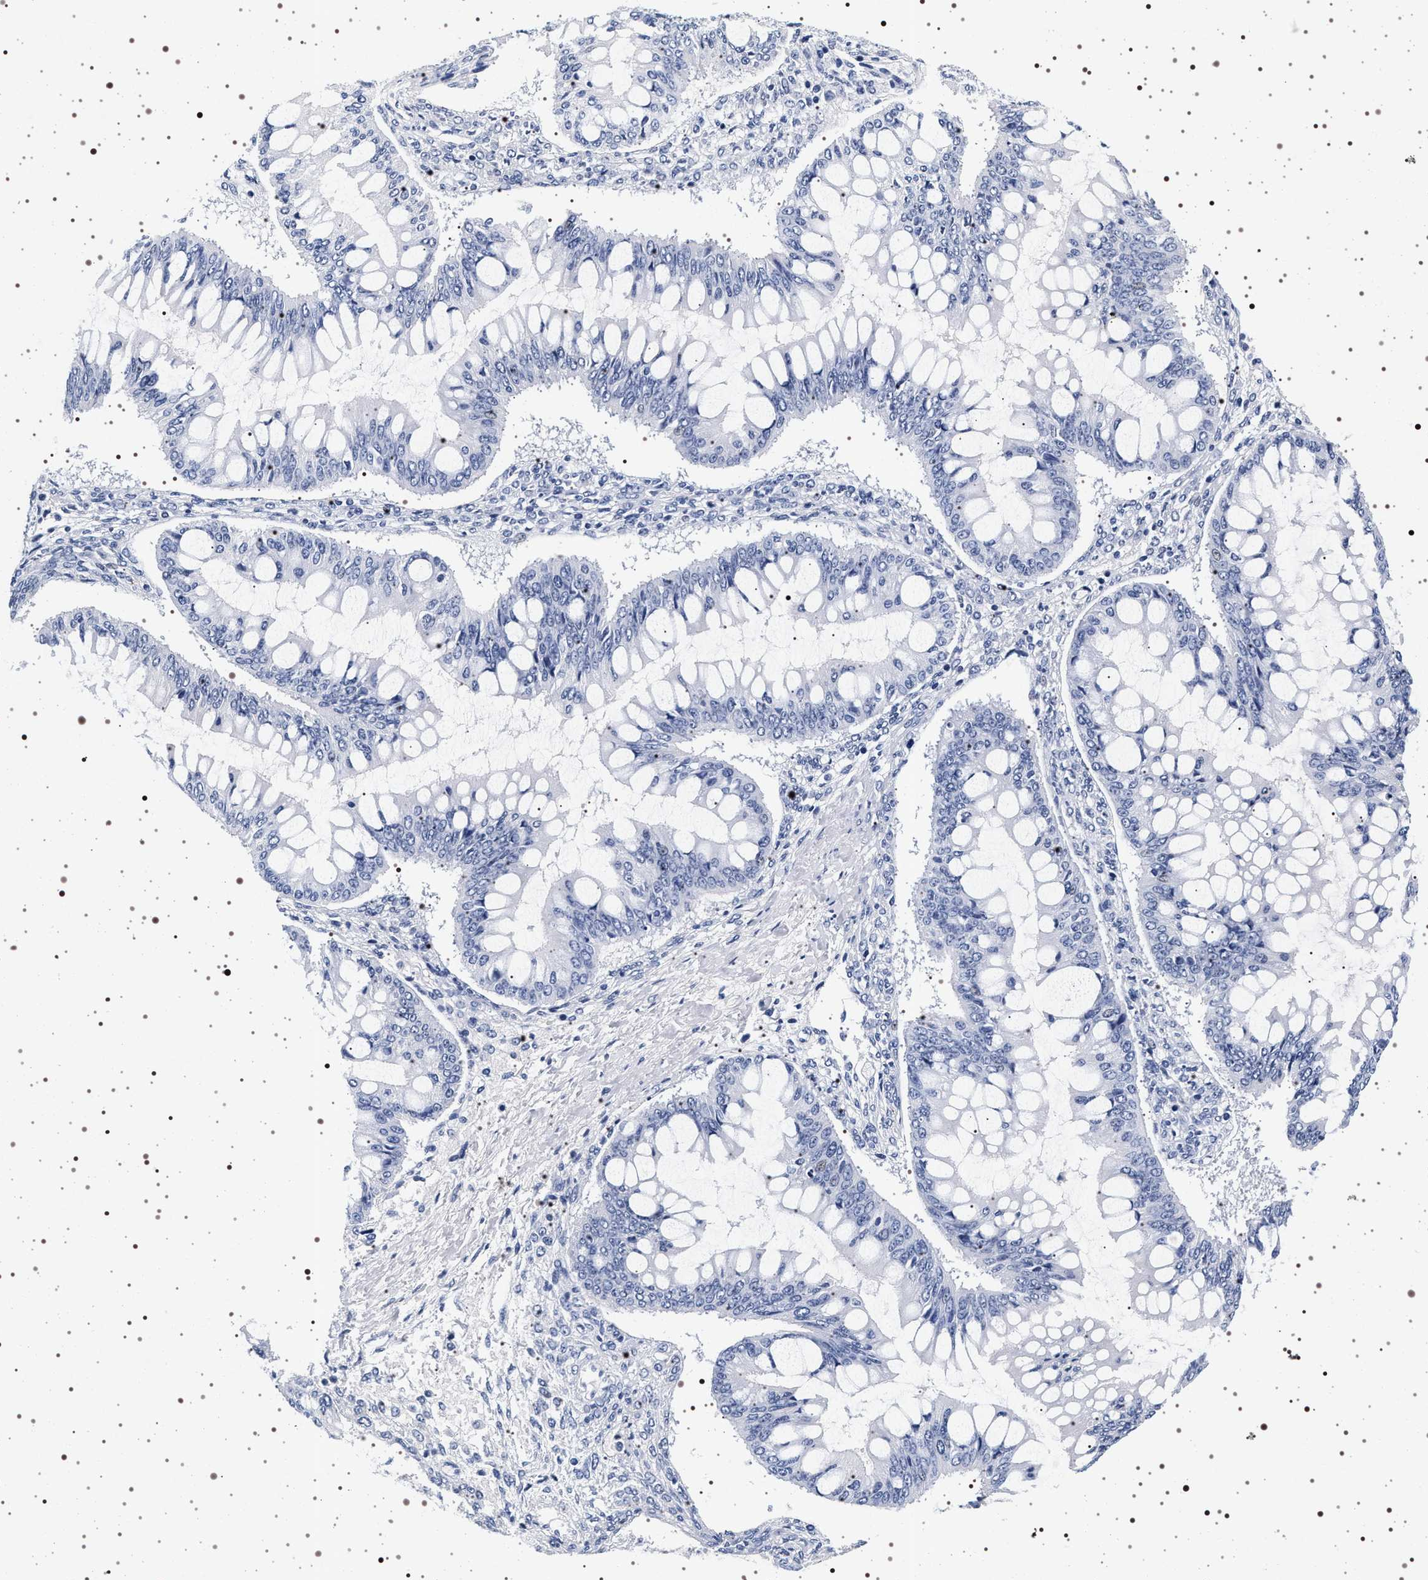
{"staining": {"intensity": "negative", "quantity": "none", "location": "none"}, "tissue": "ovarian cancer", "cell_type": "Tumor cells", "image_type": "cancer", "snomed": [{"axis": "morphology", "description": "Cystadenocarcinoma, mucinous, NOS"}, {"axis": "topography", "description": "Ovary"}], "caption": "High magnification brightfield microscopy of mucinous cystadenocarcinoma (ovarian) stained with DAB (brown) and counterstained with hematoxylin (blue): tumor cells show no significant expression.", "gene": "SYN1", "patient": {"sex": "female", "age": 73}}